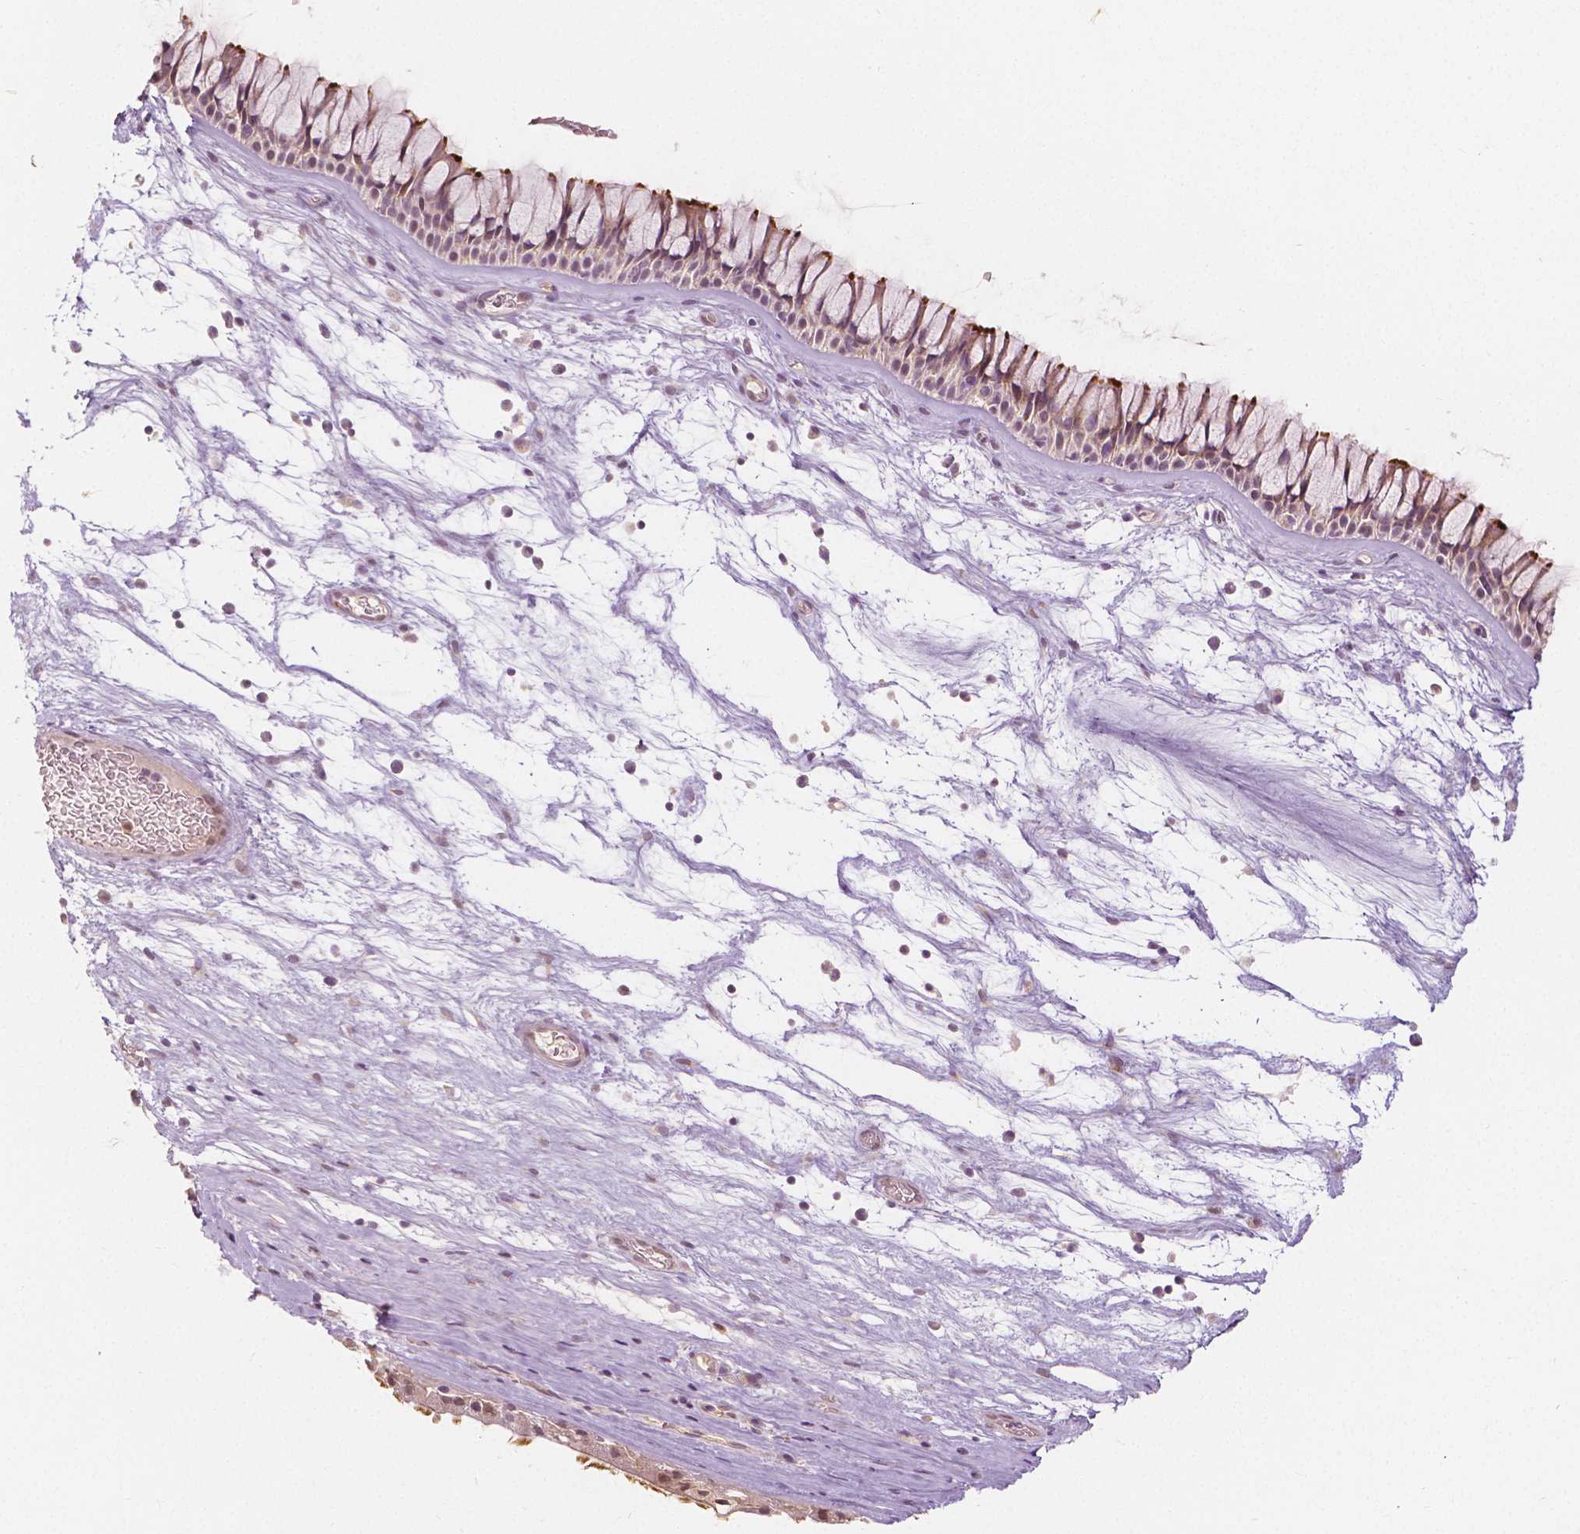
{"staining": {"intensity": "weak", "quantity": ">75%", "location": "cytoplasmic/membranous,nuclear"}, "tissue": "nasopharynx", "cell_type": "Respiratory epithelial cells", "image_type": "normal", "snomed": [{"axis": "morphology", "description": "Normal tissue, NOS"}, {"axis": "topography", "description": "Nasopharynx"}], "caption": "Immunohistochemistry photomicrograph of benign human nasopharynx stained for a protein (brown), which exhibits low levels of weak cytoplasmic/membranous,nuclear staining in approximately >75% of respiratory epithelial cells.", "gene": "NAPRT", "patient": {"sex": "male", "age": 74}}